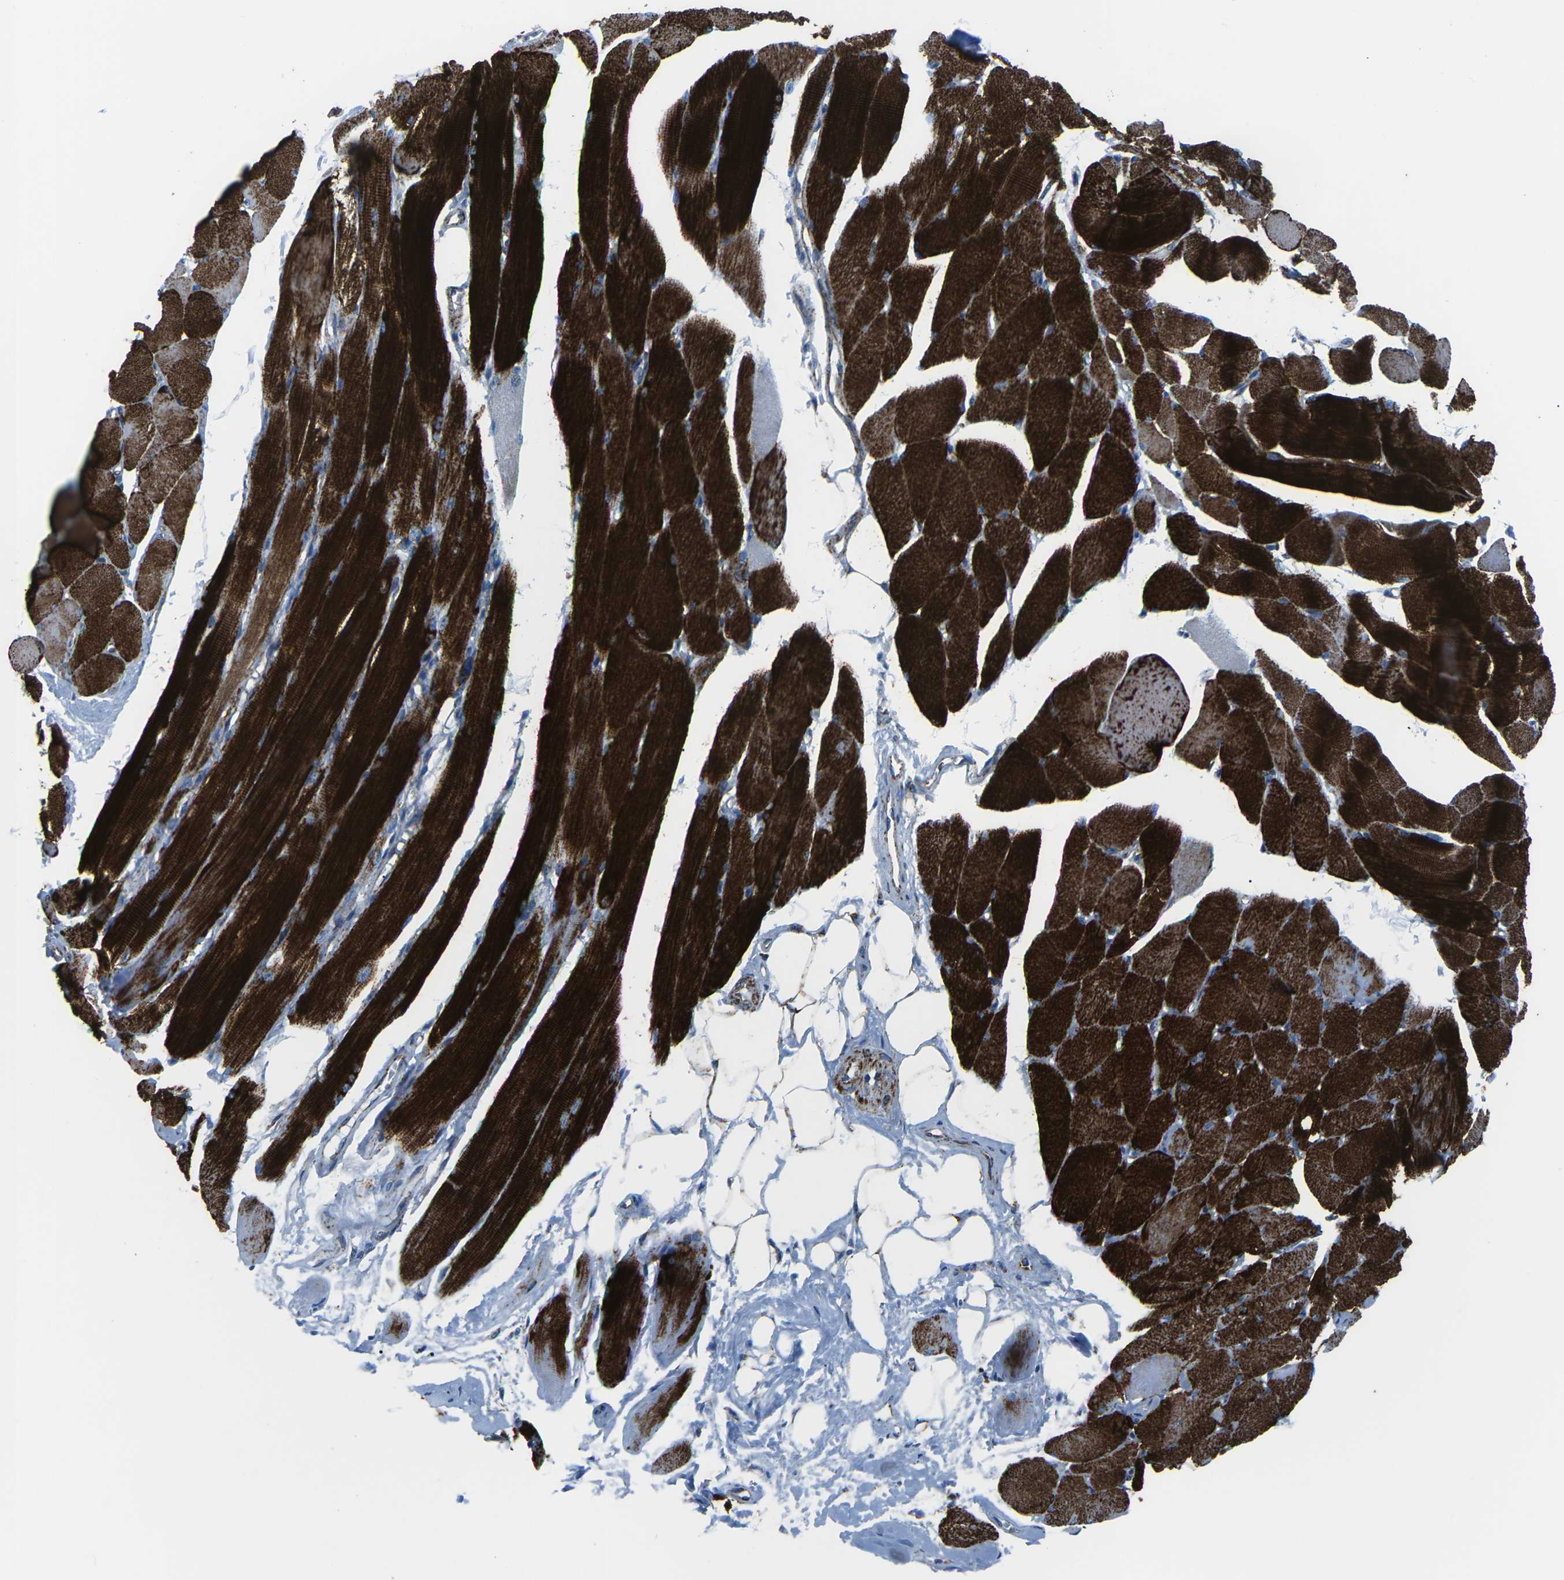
{"staining": {"intensity": "strong", "quantity": ">75%", "location": "cytoplasmic/membranous"}, "tissue": "skeletal muscle", "cell_type": "Myocytes", "image_type": "normal", "snomed": [{"axis": "morphology", "description": "Normal tissue, NOS"}, {"axis": "topography", "description": "Skeletal muscle"}, {"axis": "topography", "description": "Peripheral nerve tissue"}], "caption": "The image demonstrates staining of unremarkable skeletal muscle, revealing strong cytoplasmic/membranous protein staining (brown color) within myocytes.", "gene": "MT", "patient": {"sex": "female", "age": 84}}